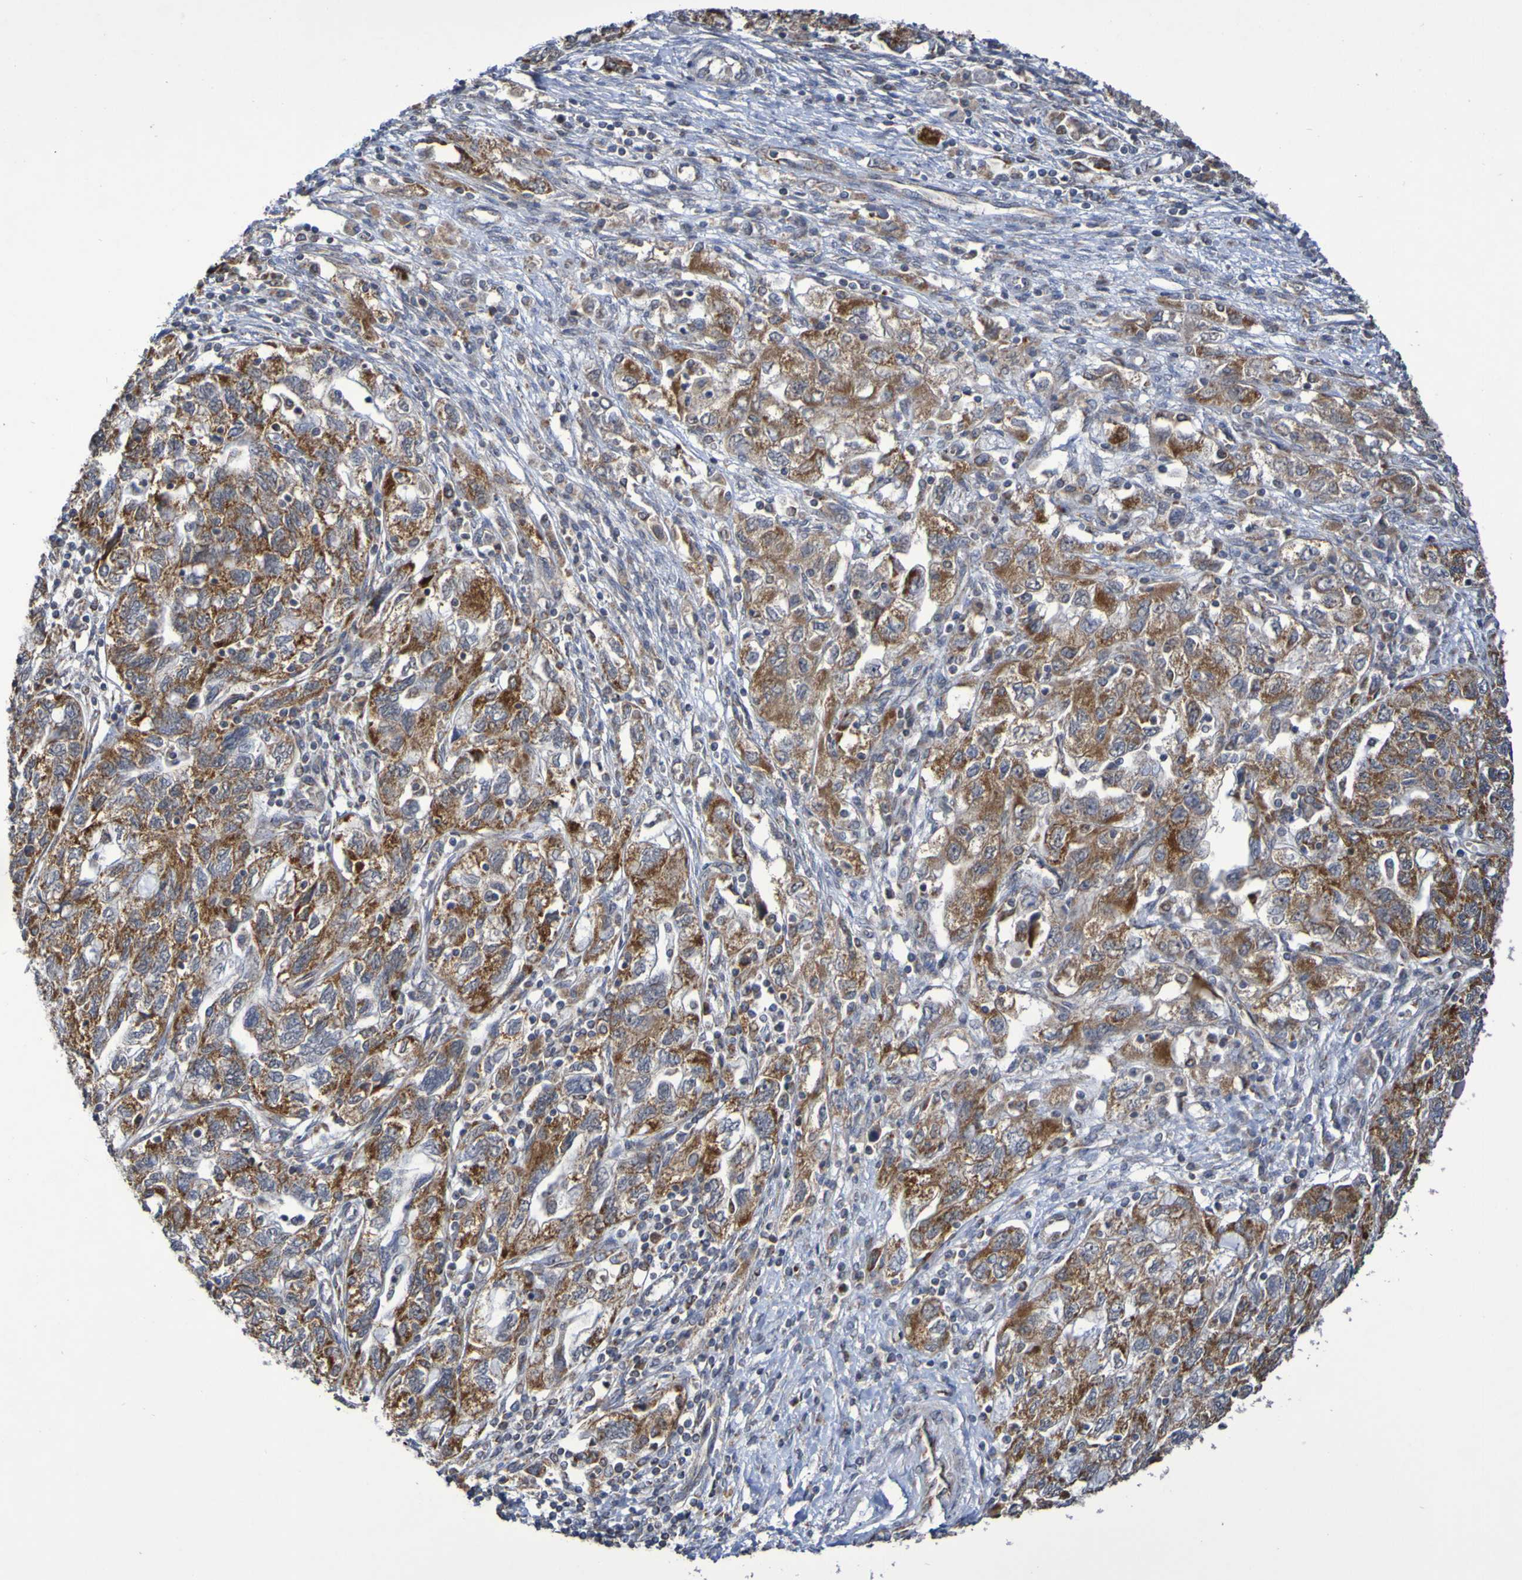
{"staining": {"intensity": "moderate", "quantity": ">75%", "location": "cytoplasmic/membranous"}, "tissue": "ovarian cancer", "cell_type": "Tumor cells", "image_type": "cancer", "snomed": [{"axis": "morphology", "description": "Carcinoma, NOS"}, {"axis": "morphology", "description": "Cystadenocarcinoma, serous, NOS"}, {"axis": "topography", "description": "Ovary"}], "caption": "The histopathology image shows a brown stain indicating the presence of a protein in the cytoplasmic/membranous of tumor cells in ovarian serous cystadenocarcinoma. Ihc stains the protein in brown and the nuclei are stained blue.", "gene": "DVL1", "patient": {"sex": "female", "age": 69}}